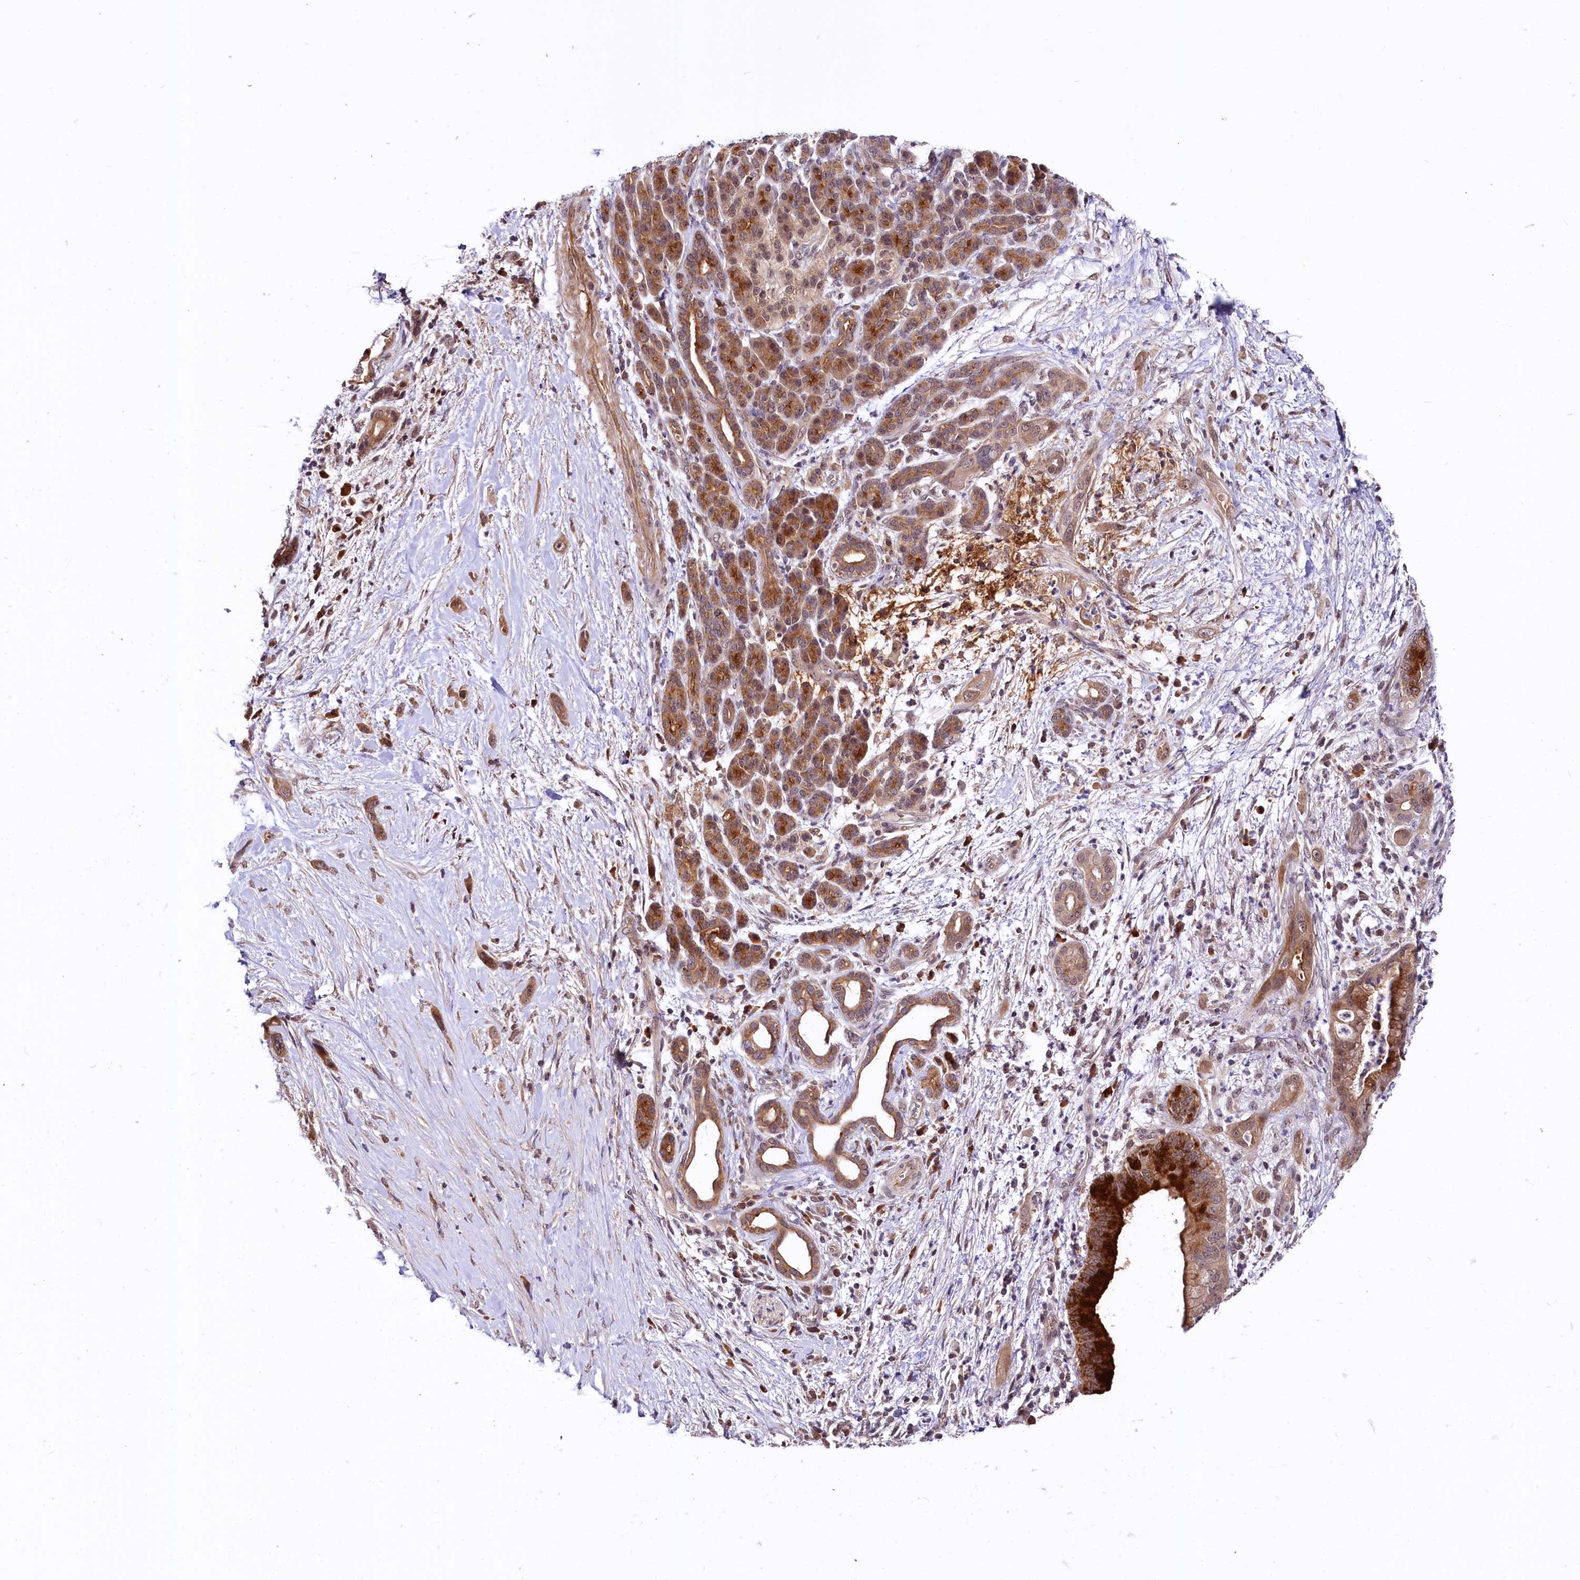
{"staining": {"intensity": "strong", "quantity": "25%-75%", "location": "cytoplasmic/membranous"}, "tissue": "pancreatic cancer", "cell_type": "Tumor cells", "image_type": "cancer", "snomed": [{"axis": "morphology", "description": "Adenocarcinoma, NOS"}, {"axis": "topography", "description": "Pancreas"}], "caption": "High-magnification brightfield microscopy of pancreatic cancer stained with DAB (brown) and counterstained with hematoxylin (blue). tumor cells exhibit strong cytoplasmic/membranous expression is present in about25%-75% of cells. (DAB = brown stain, brightfield microscopy at high magnification).", "gene": "UBE3A", "patient": {"sex": "male", "age": 59}}